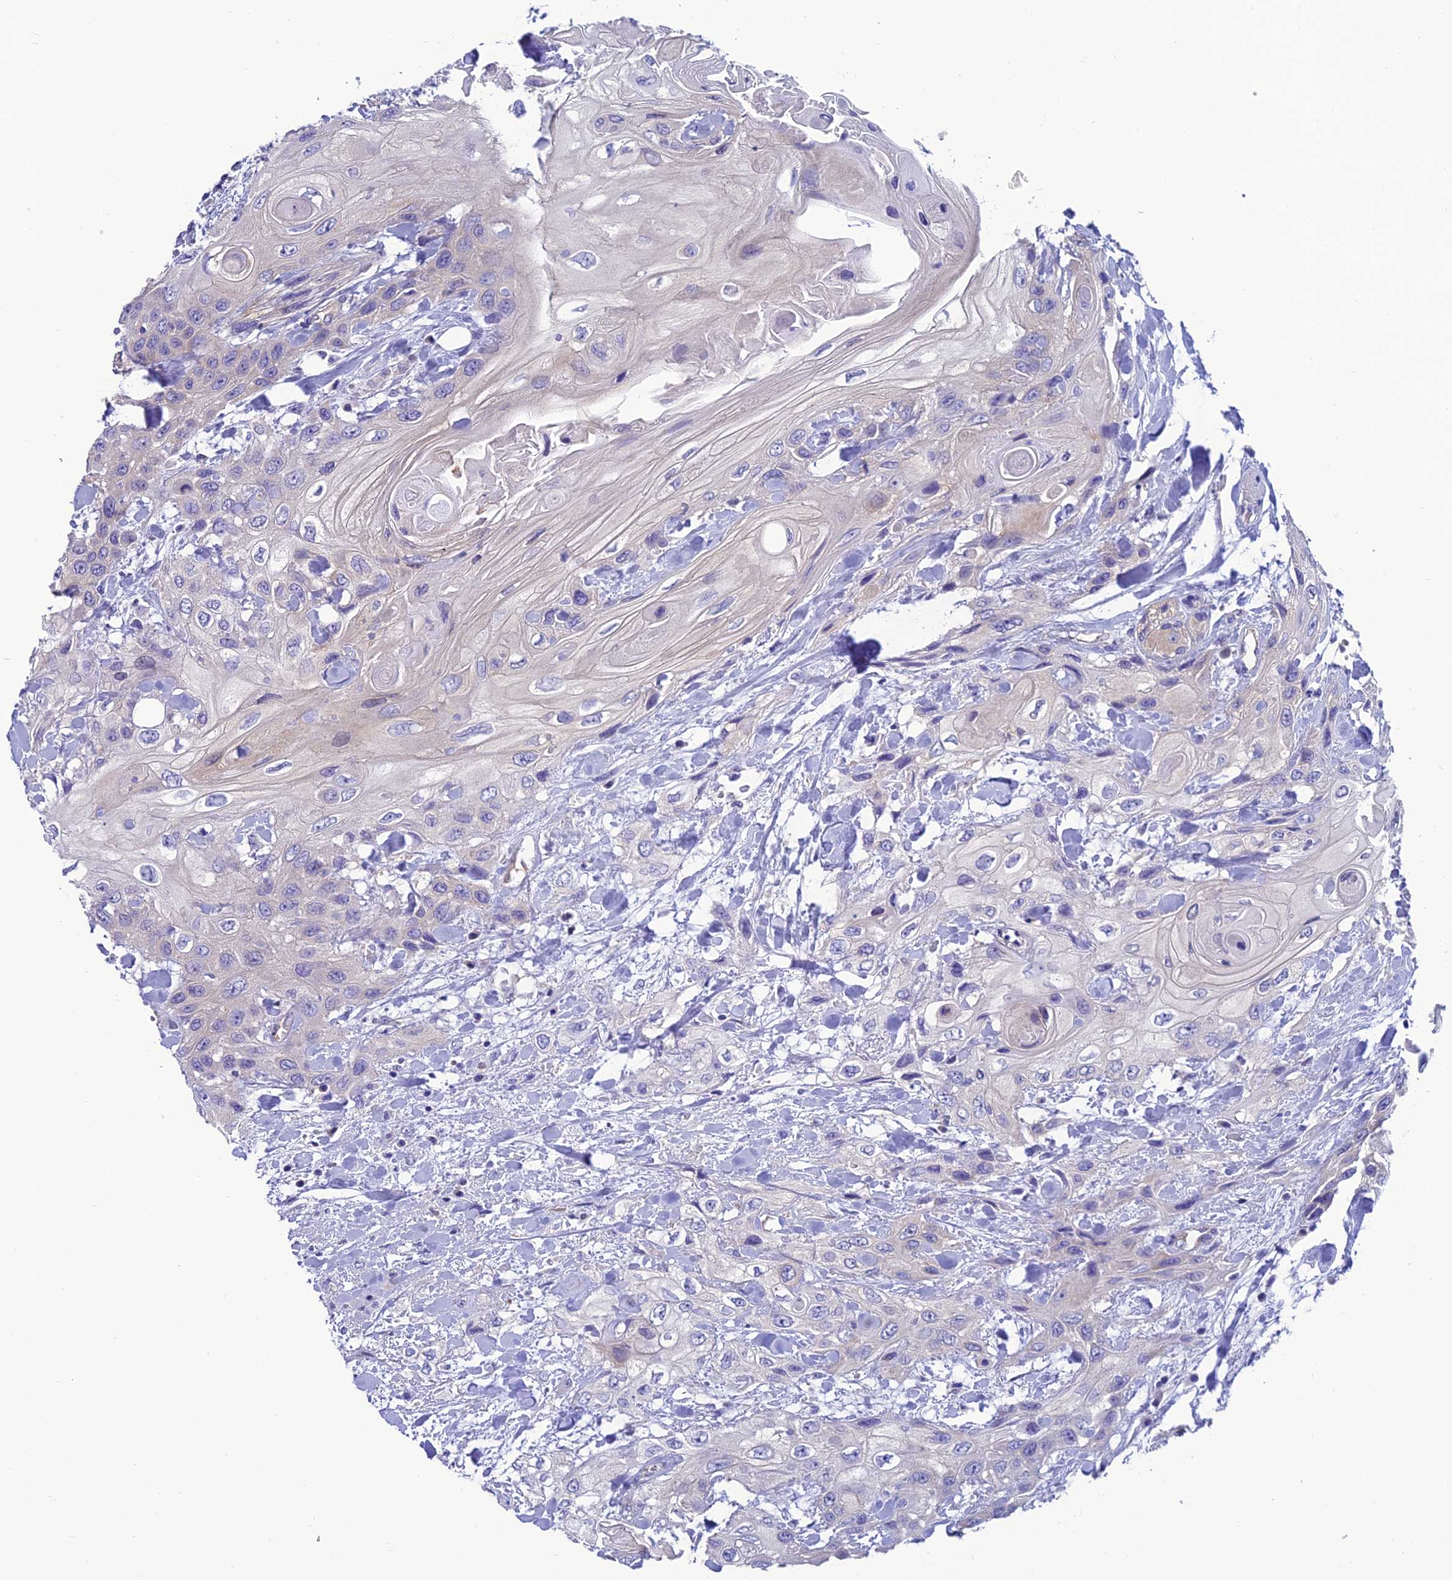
{"staining": {"intensity": "negative", "quantity": "none", "location": "none"}, "tissue": "head and neck cancer", "cell_type": "Tumor cells", "image_type": "cancer", "snomed": [{"axis": "morphology", "description": "Squamous cell carcinoma, NOS"}, {"axis": "topography", "description": "Head-Neck"}], "caption": "High magnification brightfield microscopy of head and neck cancer (squamous cell carcinoma) stained with DAB (3,3'-diaminobenzidine) (brown) and counterstained with hematoxylin (blue): tumor cells show no significant expression.", "gene": "PPFIA3", "patient": {"sex": "female", "age": 43}}